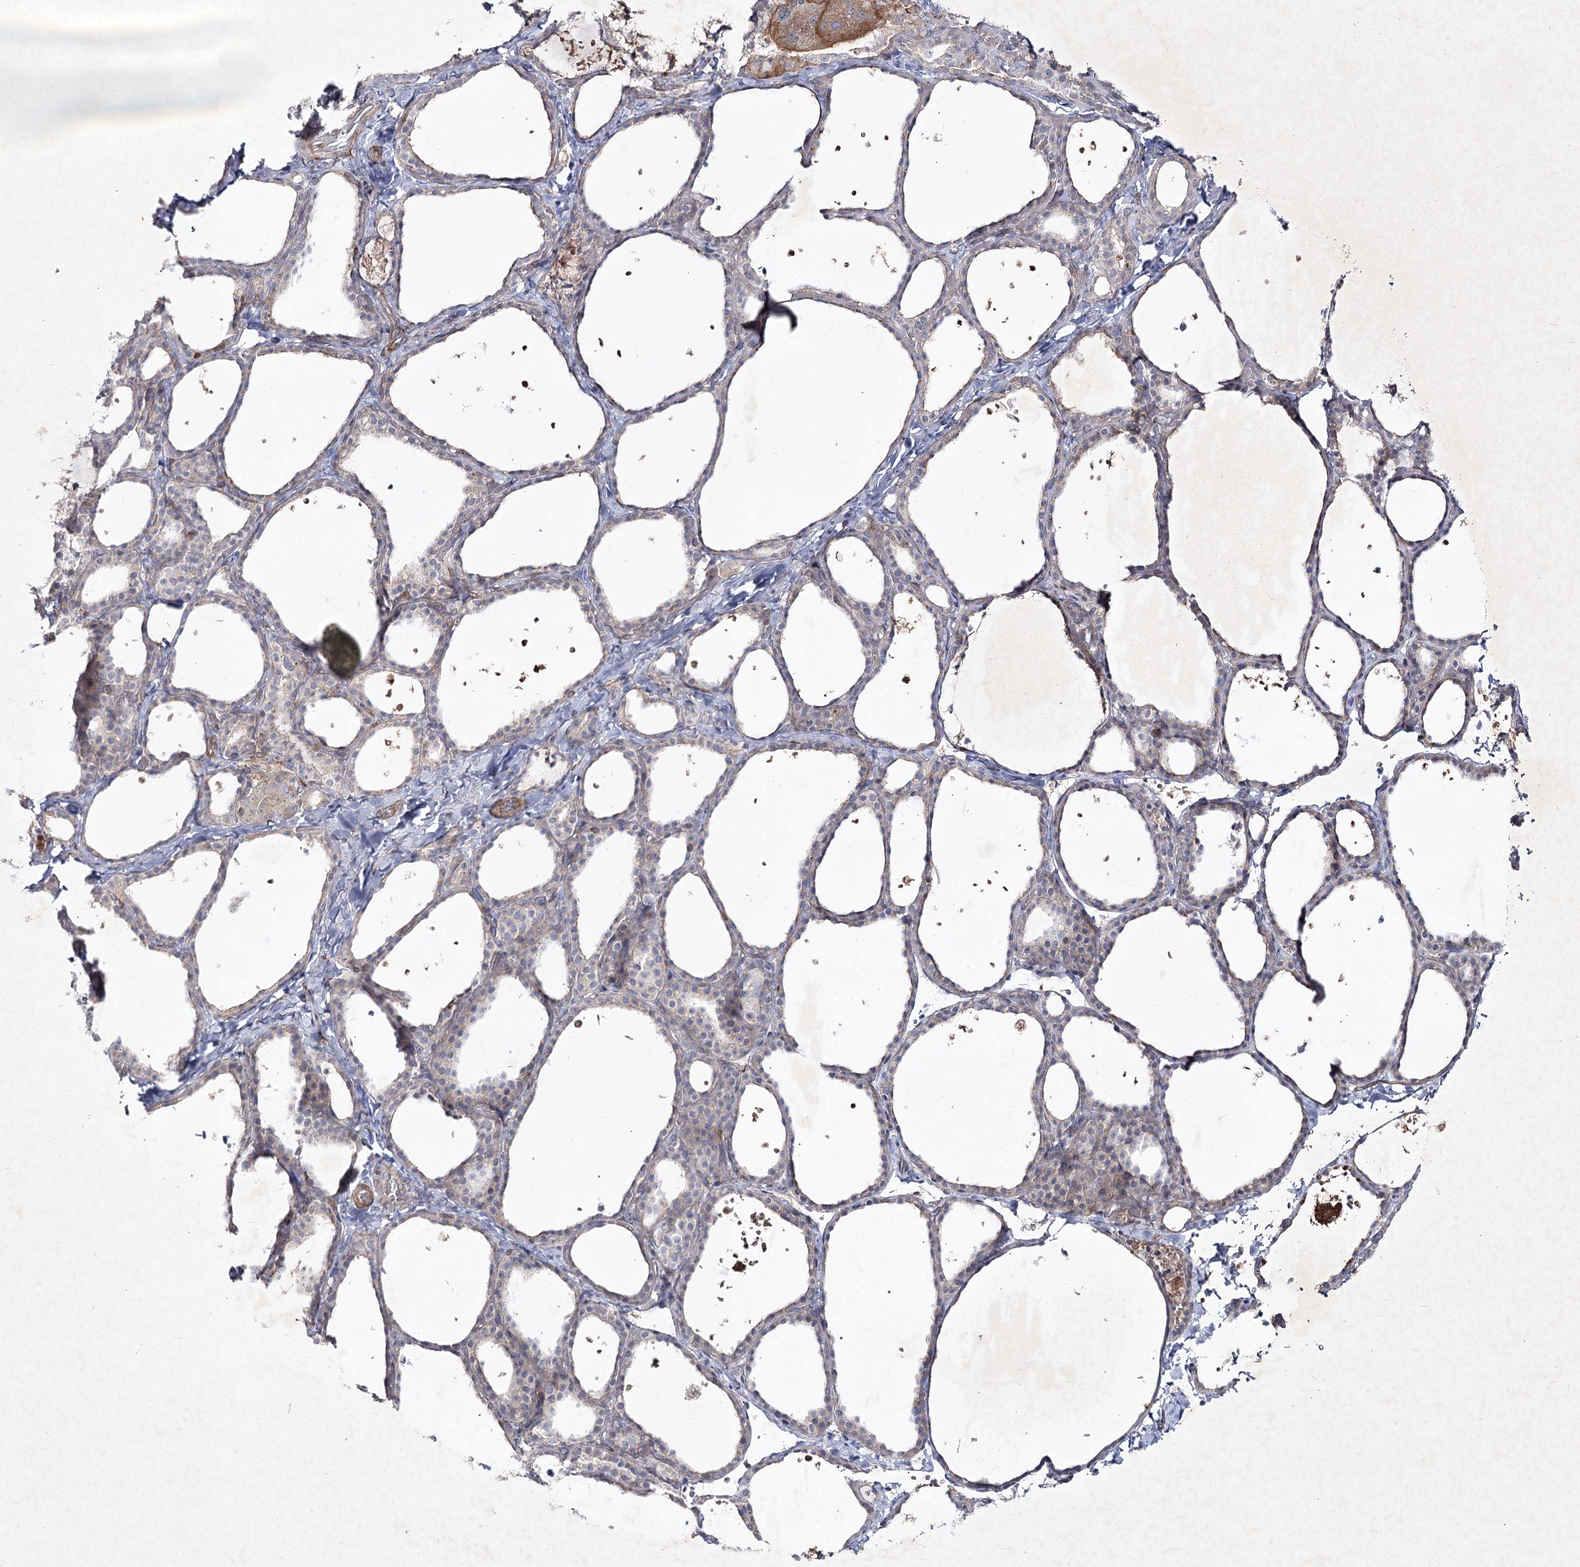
{"staining": {"intensity": "weak", "quantity": "25%-75%", "location": "cytoplasmic/membranous"}, "tissue": "thyroid gland", "cell_type": "Glandular cells", "image_type": "normal", "snomed": [{"axis": "morphology", "description": "Normal tissue, NOS"}, {"axis": "topography", "description": "Thyroid gland"}], "caption": "Approximately 25%-75% of glandular cells in normal human thyroid gland display weak cytoplasmic/membranous protein positivity as visualized by brown immunohistochemical staining.", "gene": "CIB2", "patient": {"sex": "female", "age": 44}}